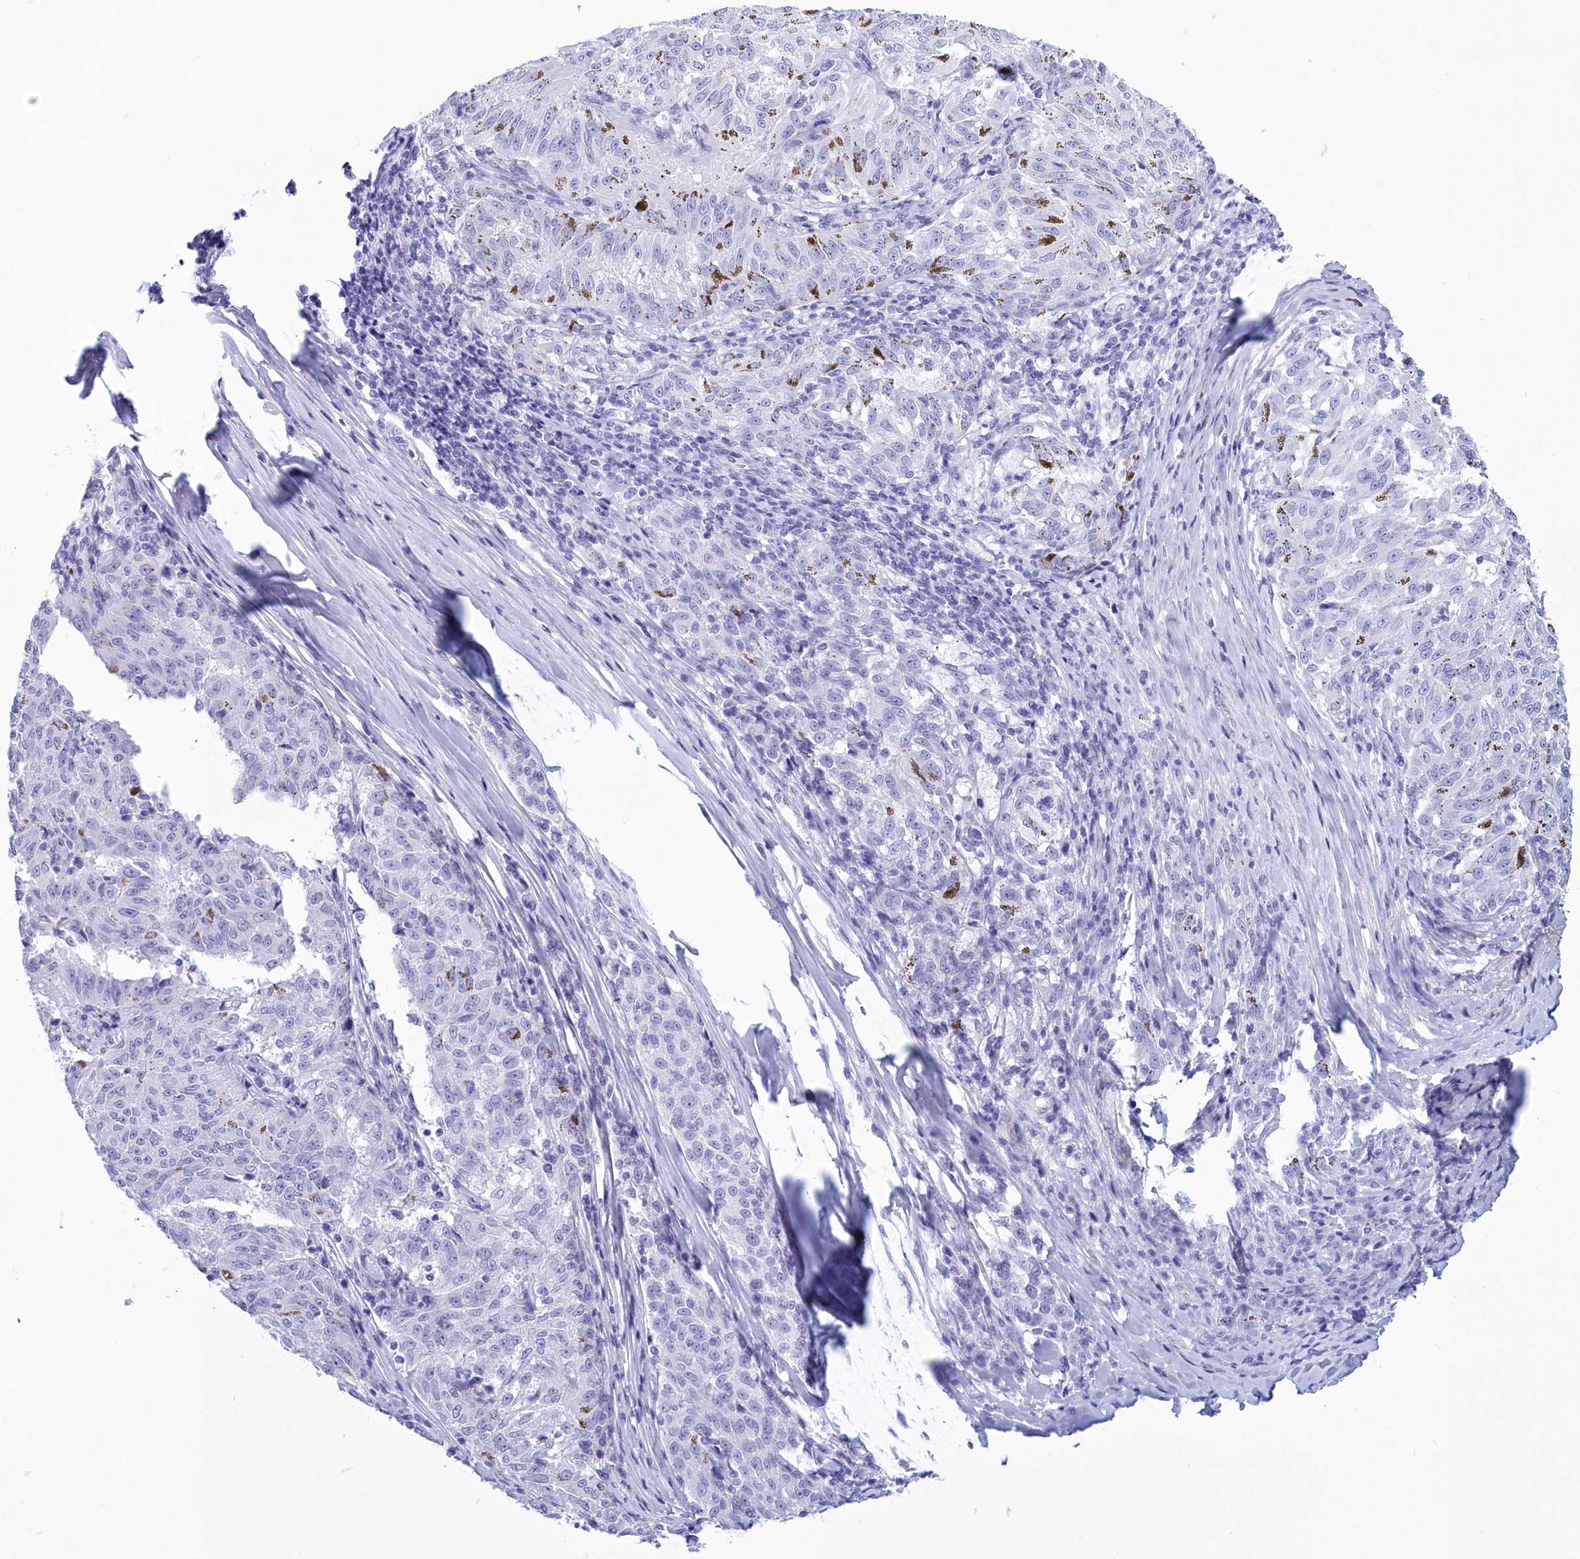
{"staining": {"intensity": "negative", "quantity": "none", "location": "none"}, "tissue": "melanoma", "cell_type": "Tumor cells", "image_type": "cancer", "snomed": [{"axis": "morphology", "description": "Malignant melanoma, NOS"}, {"axis": "topography", "description": "Skin"}], "caption": "IHC micrograph of human malignant melanoma stained for a protein (brown), which shows no staining in tumor cells. The staining was performed using DAB (3,3'-diaminobenzidine) to visualize the protein expression in brown, while the nuclei were stained in blue with hematoxylin (Magnification: 20x).", "gene": "TMEM97", "patient": {"sex": "female", "age": 72}}